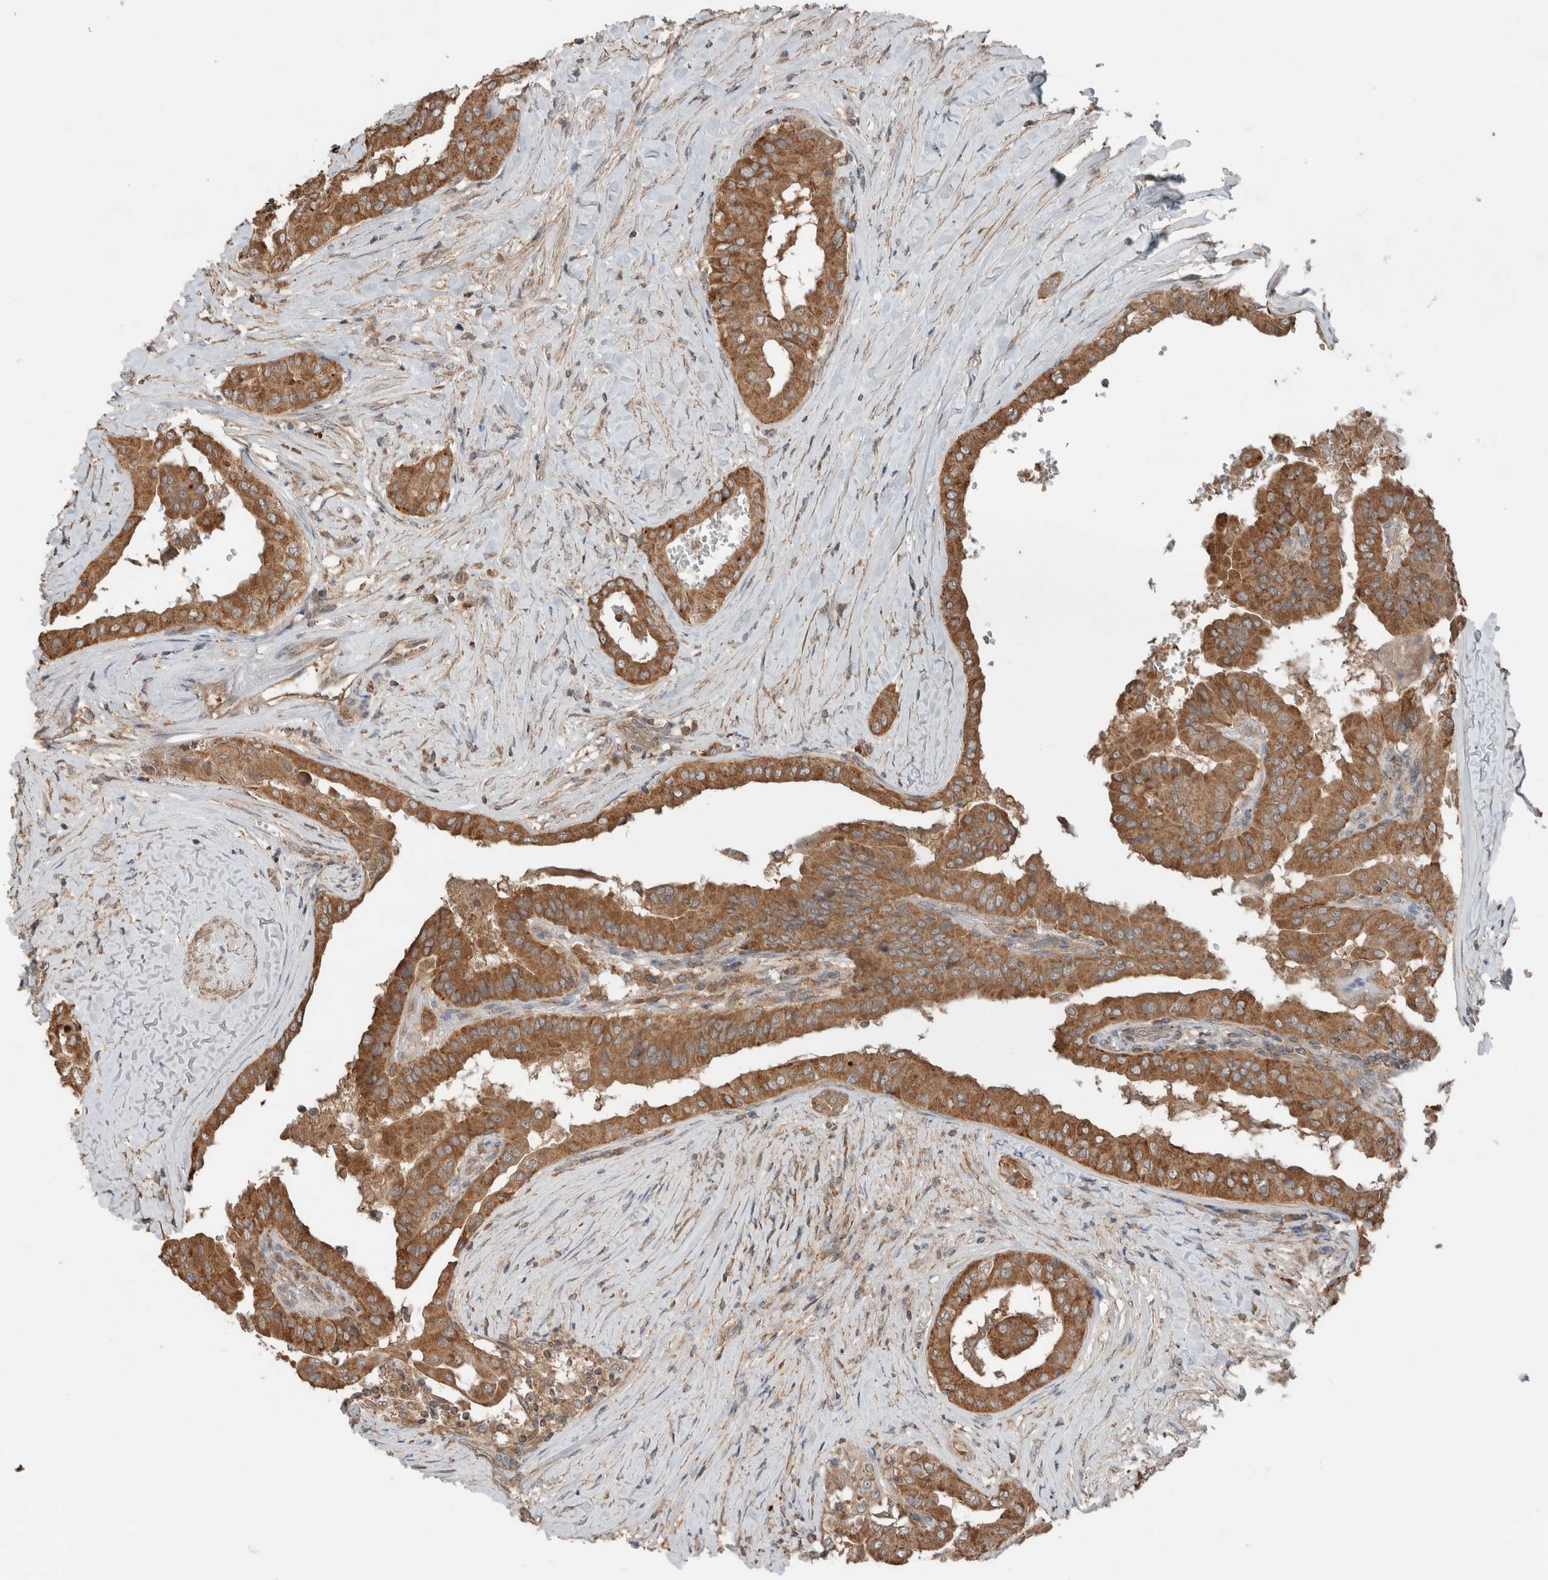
{"staining": {"intensity": "strong", "quantity": ">75%", "location": "cytoplasmic/membranous"}, "tissue": "thyroid cancer", "cell_type": "Tumor cells", "image_type": "cancer", "snomed": [{"axis": "morphology", "description": "Papillary adenocarcinoma, NOS"}, {"axis": "topography", "description": "Thyroid gland"}], "caption": "DAB immunohistochemical staining of human thyroid cancer reveals strong cytoplasmic/membranous protein expression in approximately >75% of tumor cells. The protein of interest is stained brown, and the nuclei are stained in blue (DAB IHC with brightfield microscopy, high magnification).", "gene": "KLK14", "patient": {"sex": "male", "age": 33}}